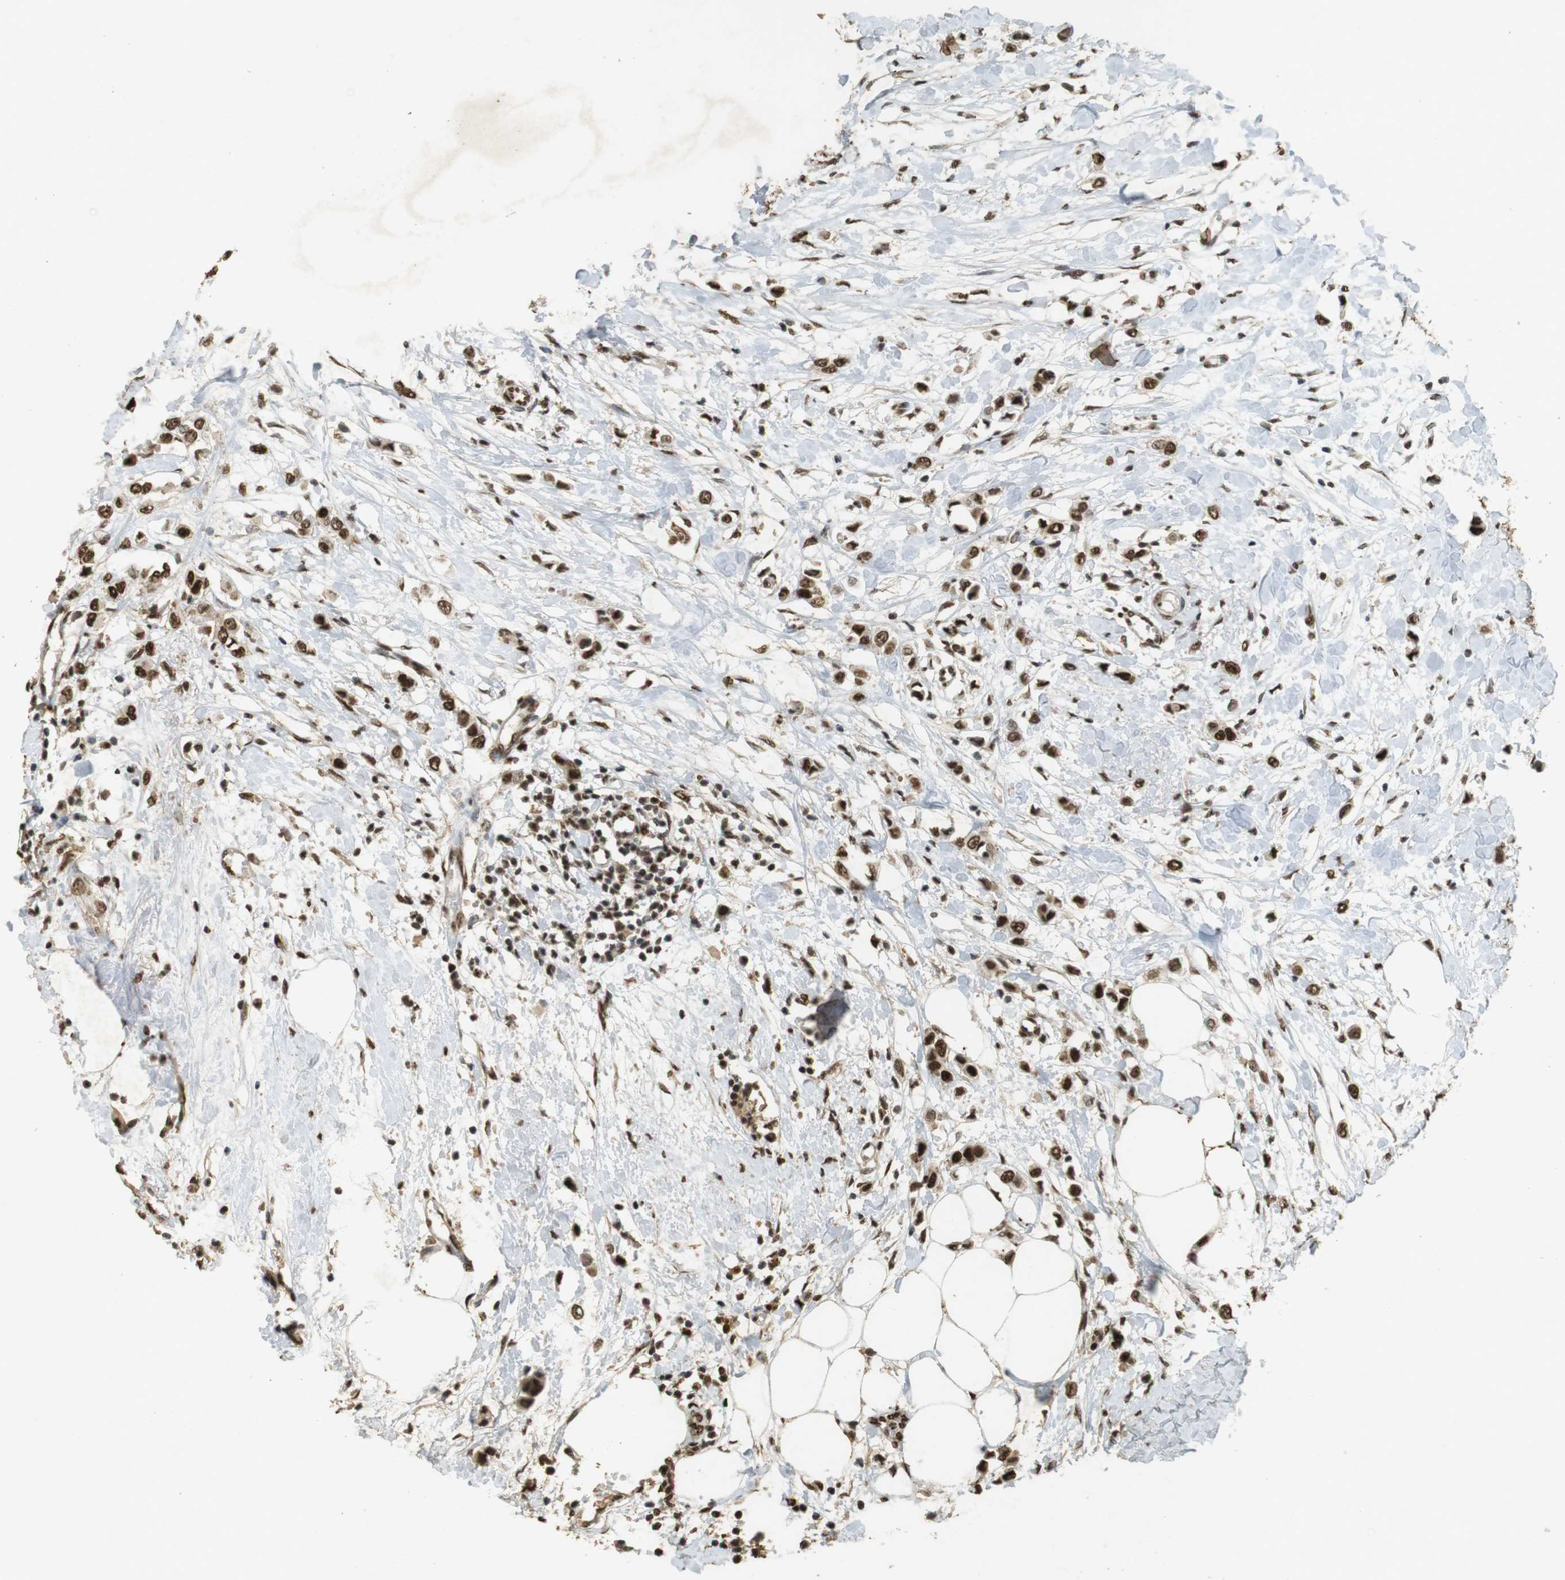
{"staining": {"intensity": "strong", "quantity": ">75%", "location": "nuclear"}, "tissue": "breast cancer", "cell_type": "Tumor cells", "image_type": "cancer", "snomed": [{"axis": "morphology", "description": "Lobular carcinoma"}, {"axis": "topography", "description": "Breast"}], "caption": "IHC image of human breast cancer (lobular carcinoma) stained for a protein (brown), which demonstrates high levels of strong nuclear expression in approximately >75% of tumor cells.", "gene": "GATA4", "patient": {"sex": "female", "age": 51}}